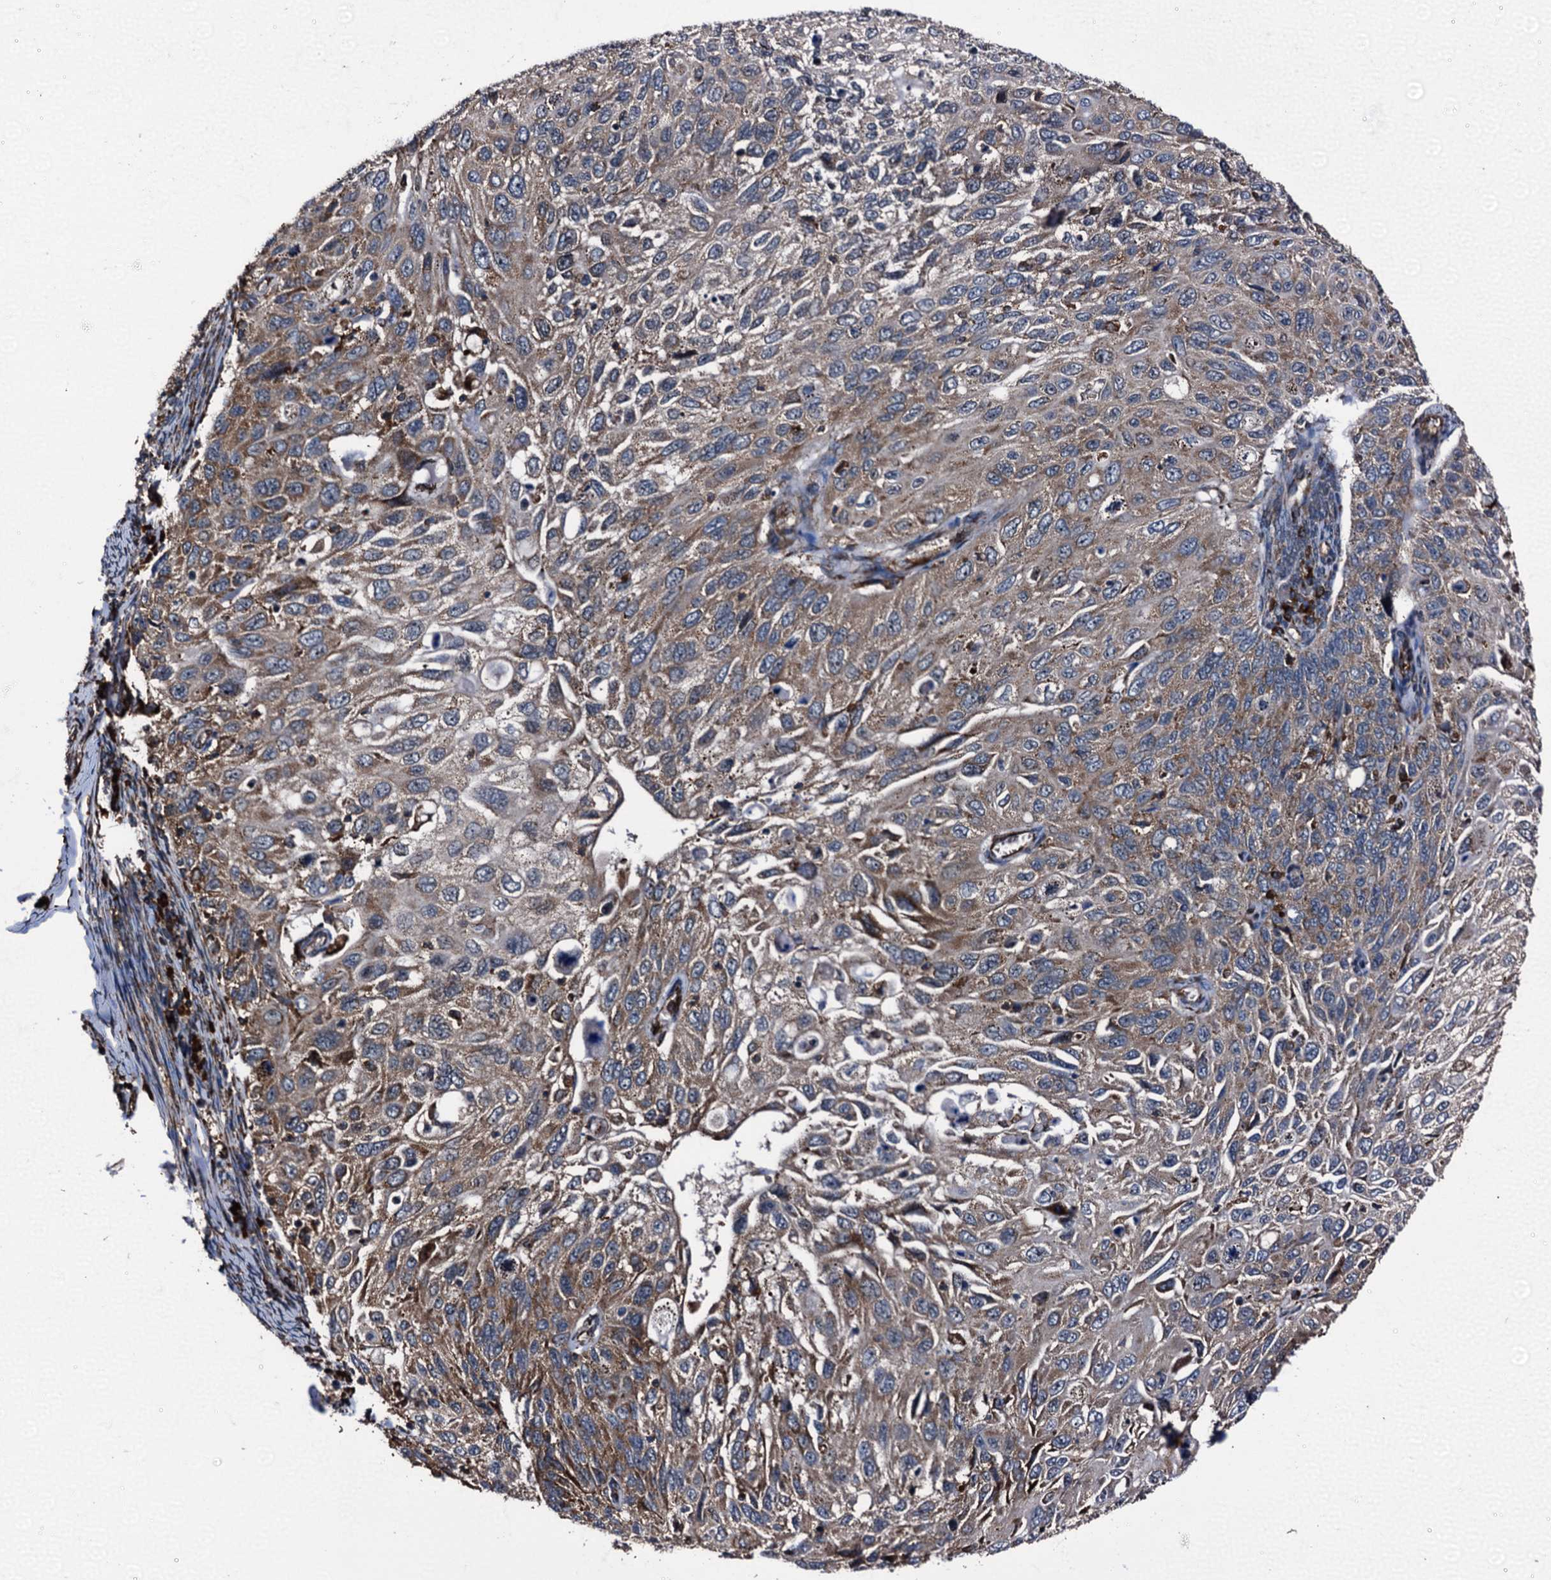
{"staining": {"intensity": "moderate", "quantity": "25%-75%", "location": "cytoplasmic/membranous"}, "tissue": "cervical cancer", "cell_type": "Tumor cells", "image_type": "cancer", "snomed": [{"axis": "morphology", "description": "Squamous cell carcinoma, NOS"}, {"axis": "topography", "description": "Cervix"}], "caption": "A brown stain shows moderate cytoplasmic/membranous expression of a protein in squamous cell carcinoma (cervical) tumor cells. The staining is performed using DAB brown chromogen to label protein expression. The nuclei are counter-stained blue using hematoxylin.", "gene": "ATP2C1", "patient": {"sex": "female", "age": 70}}